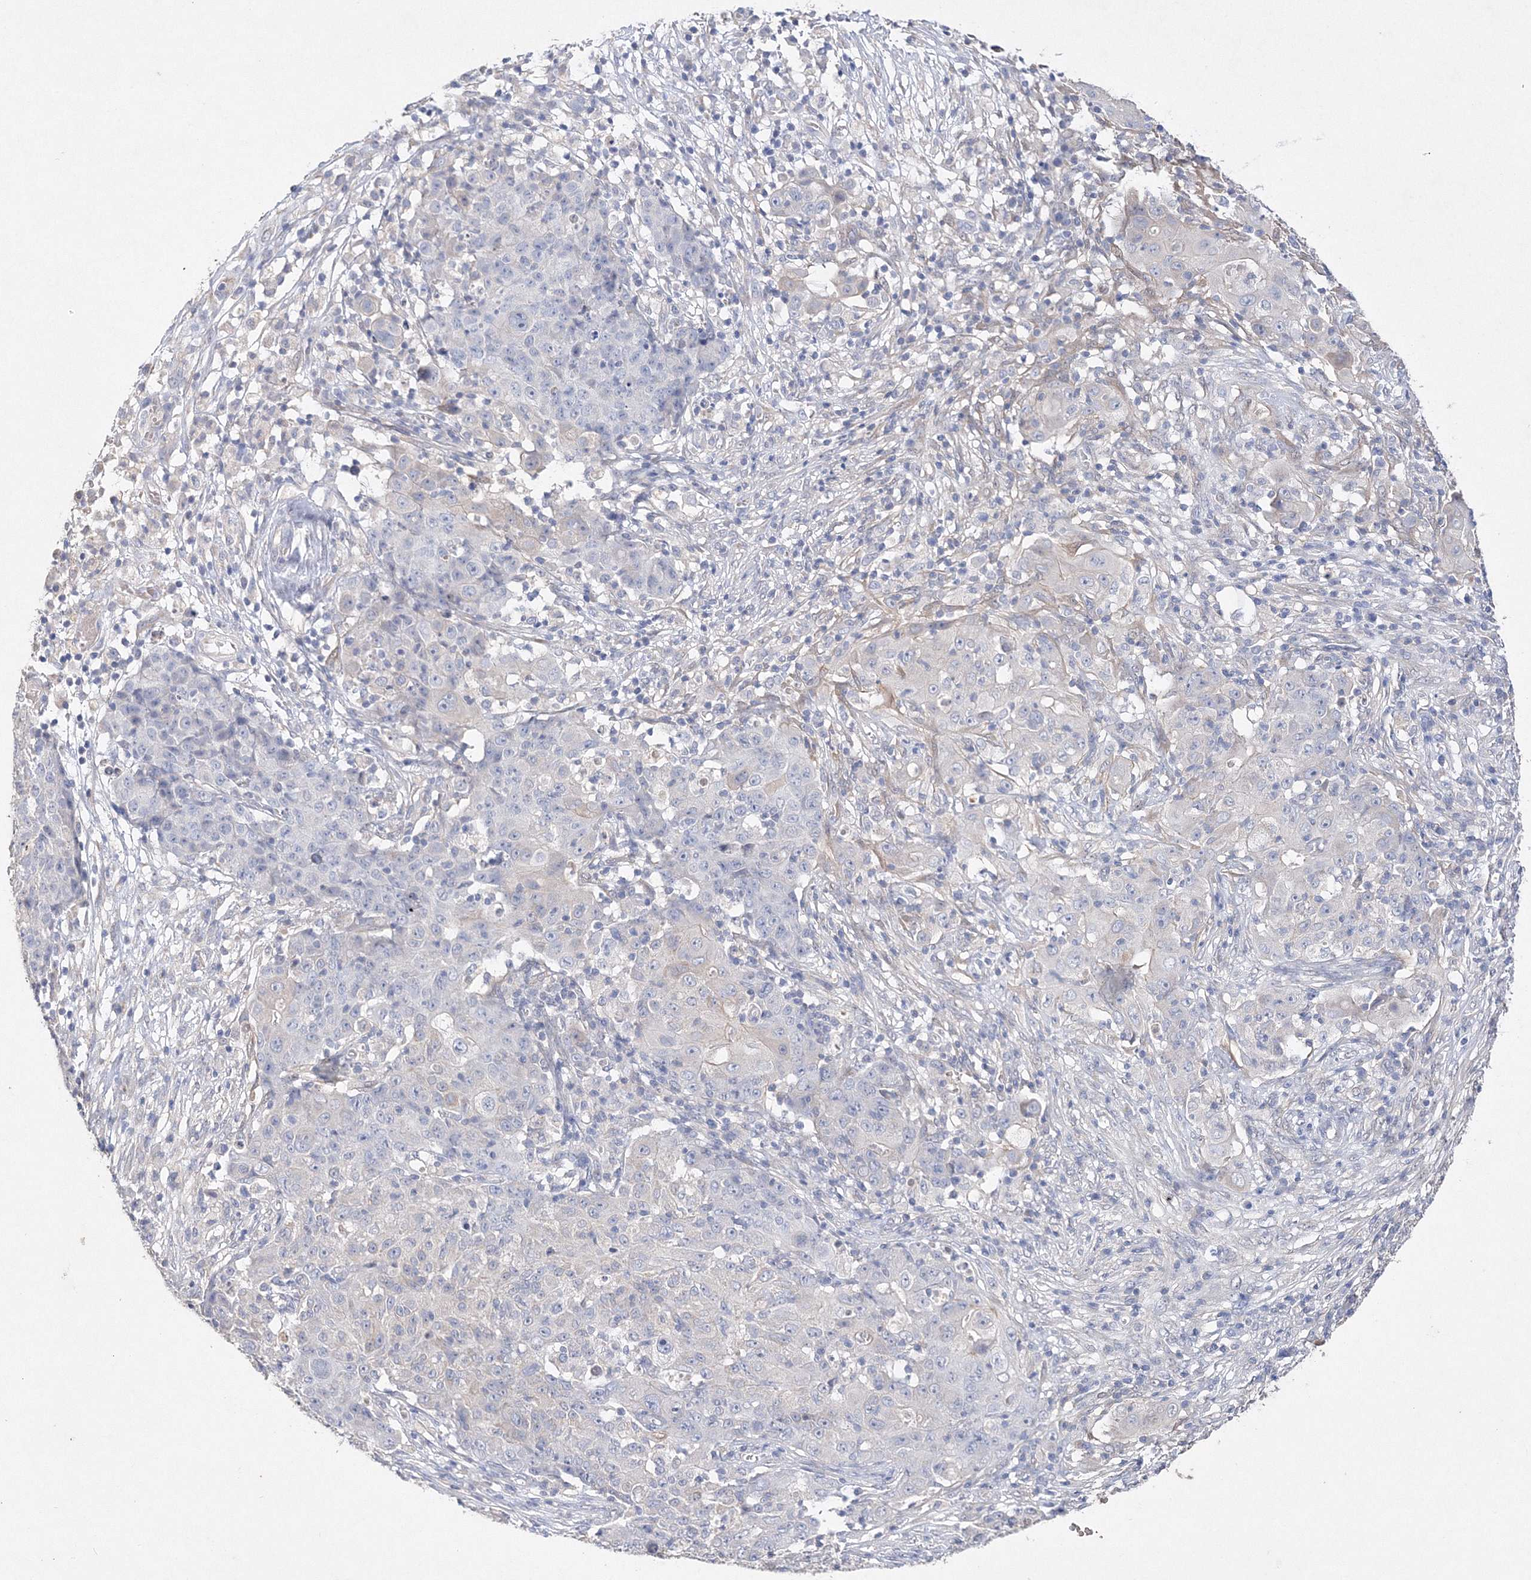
{"staining": {"intensity": "negative", "quantity": "none", "location": "none"}, "tissue": "ovarian cancer", "cell_type": "Tumor cells", "image_type": "cancer", "snomed": [{"axis": "morphology", "description": "Carcinoma, endometroid"}, {"axis": "topography", "description": "Ovary"}], "caption": "High power microscopy histopathology image of an immunohistochemistry (IHC) photomicrograph of endometroid carcinoma (ovarian), revealing no significant positivity in tumor cells.", "gene": "GLS", "patient": {"sex": "female", "age": 42}}